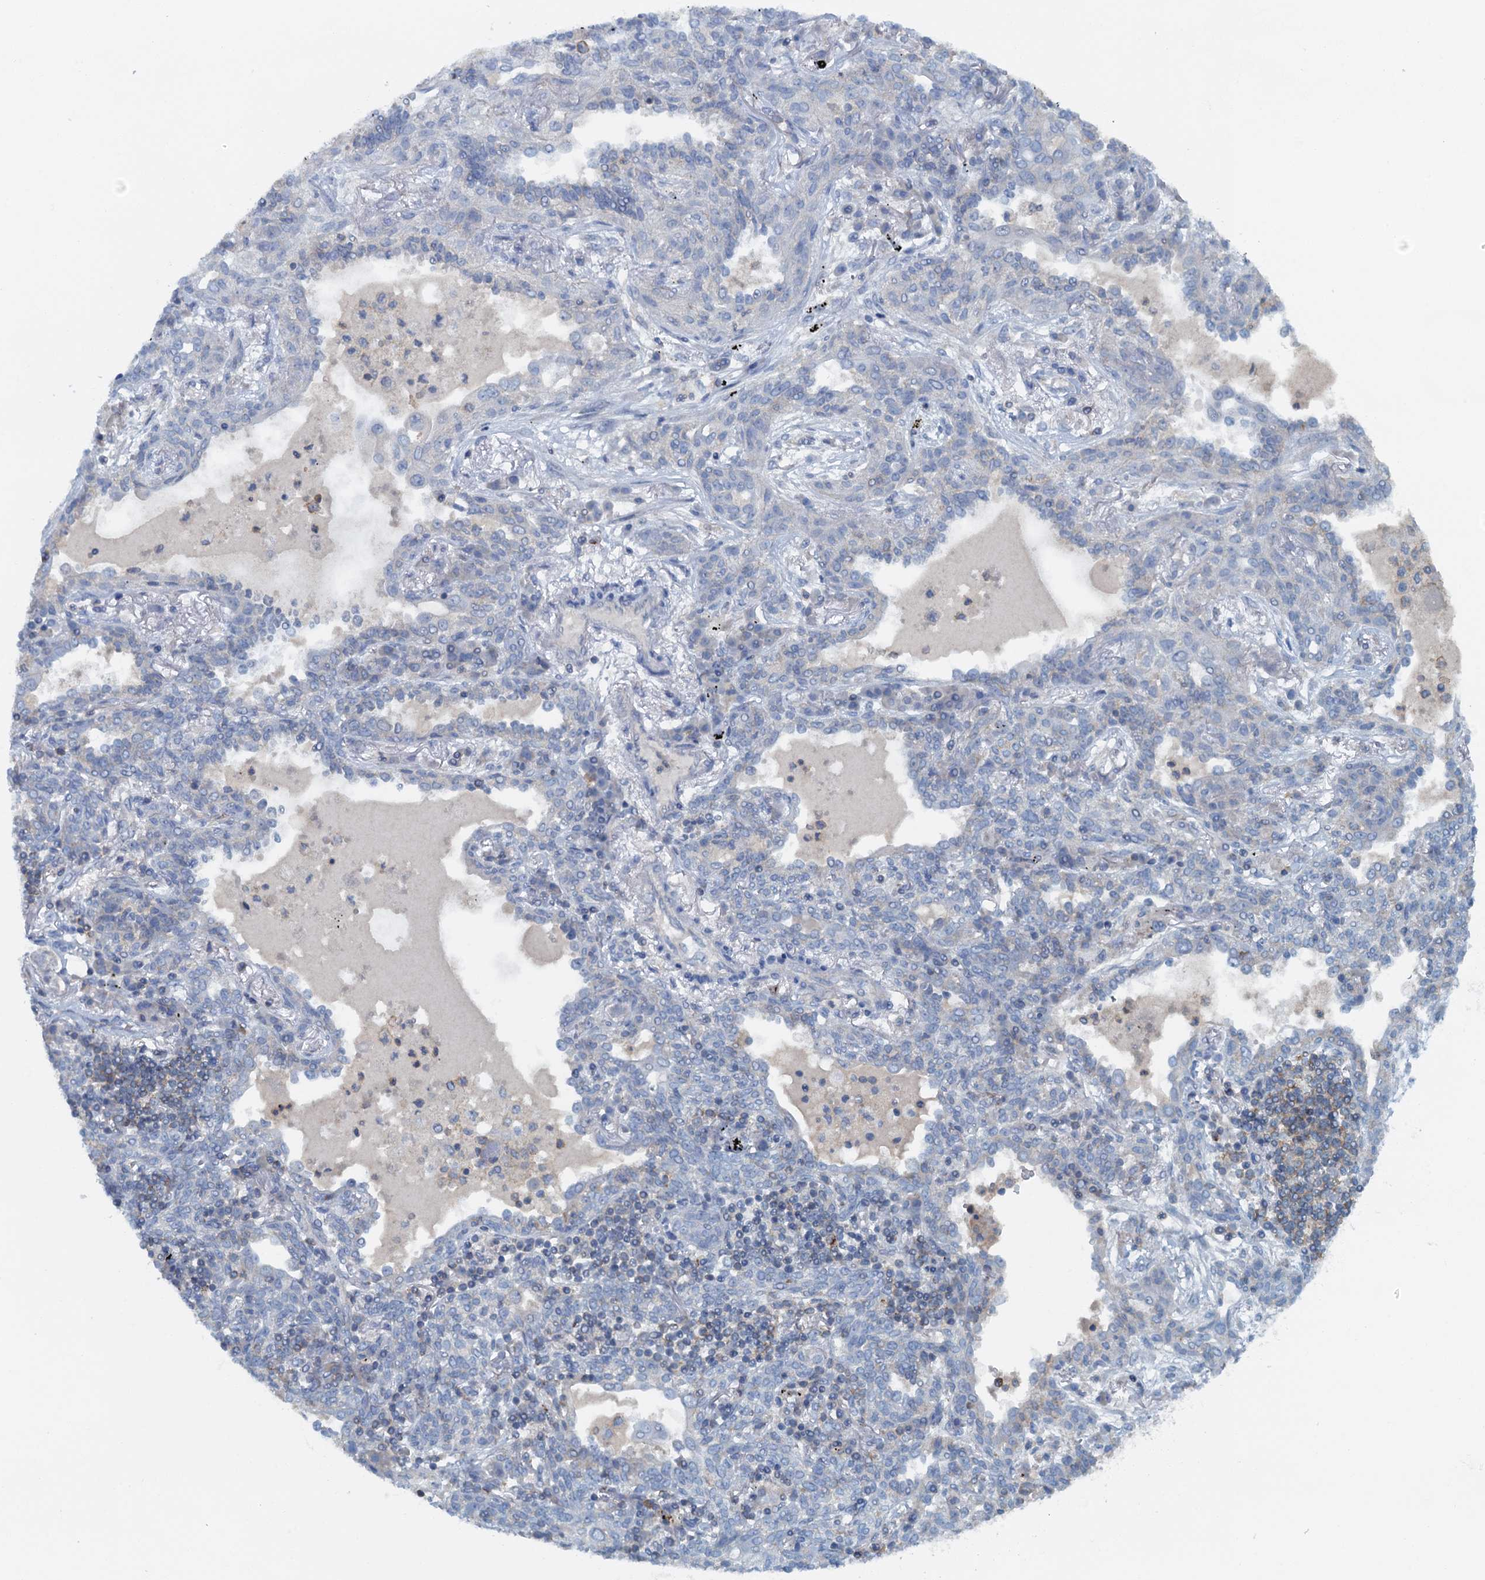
{"staining": {"intensity": "negative", "quantity": "none", "location": "none"}, "tissue": "lung cancer", "cell_type": "Tumor cells", "image_type": "cancer", "snomed": [{"axis": "morphology", "description": "Squamous cell carcinoma, NOS"}, {"axis": "topography", "description": "Lung"}], "caption": "The immunohistochemistry image has no significant staining in tumor cells of lung cancer (squamous cell carcinoma) tissue. Brightfield microscopy of IHC stained with DAB (brown) and hematoxylin (blue), captured at high magnification.", "gene": "THAP10", "patient": {"sex": "female", "age": 70}}